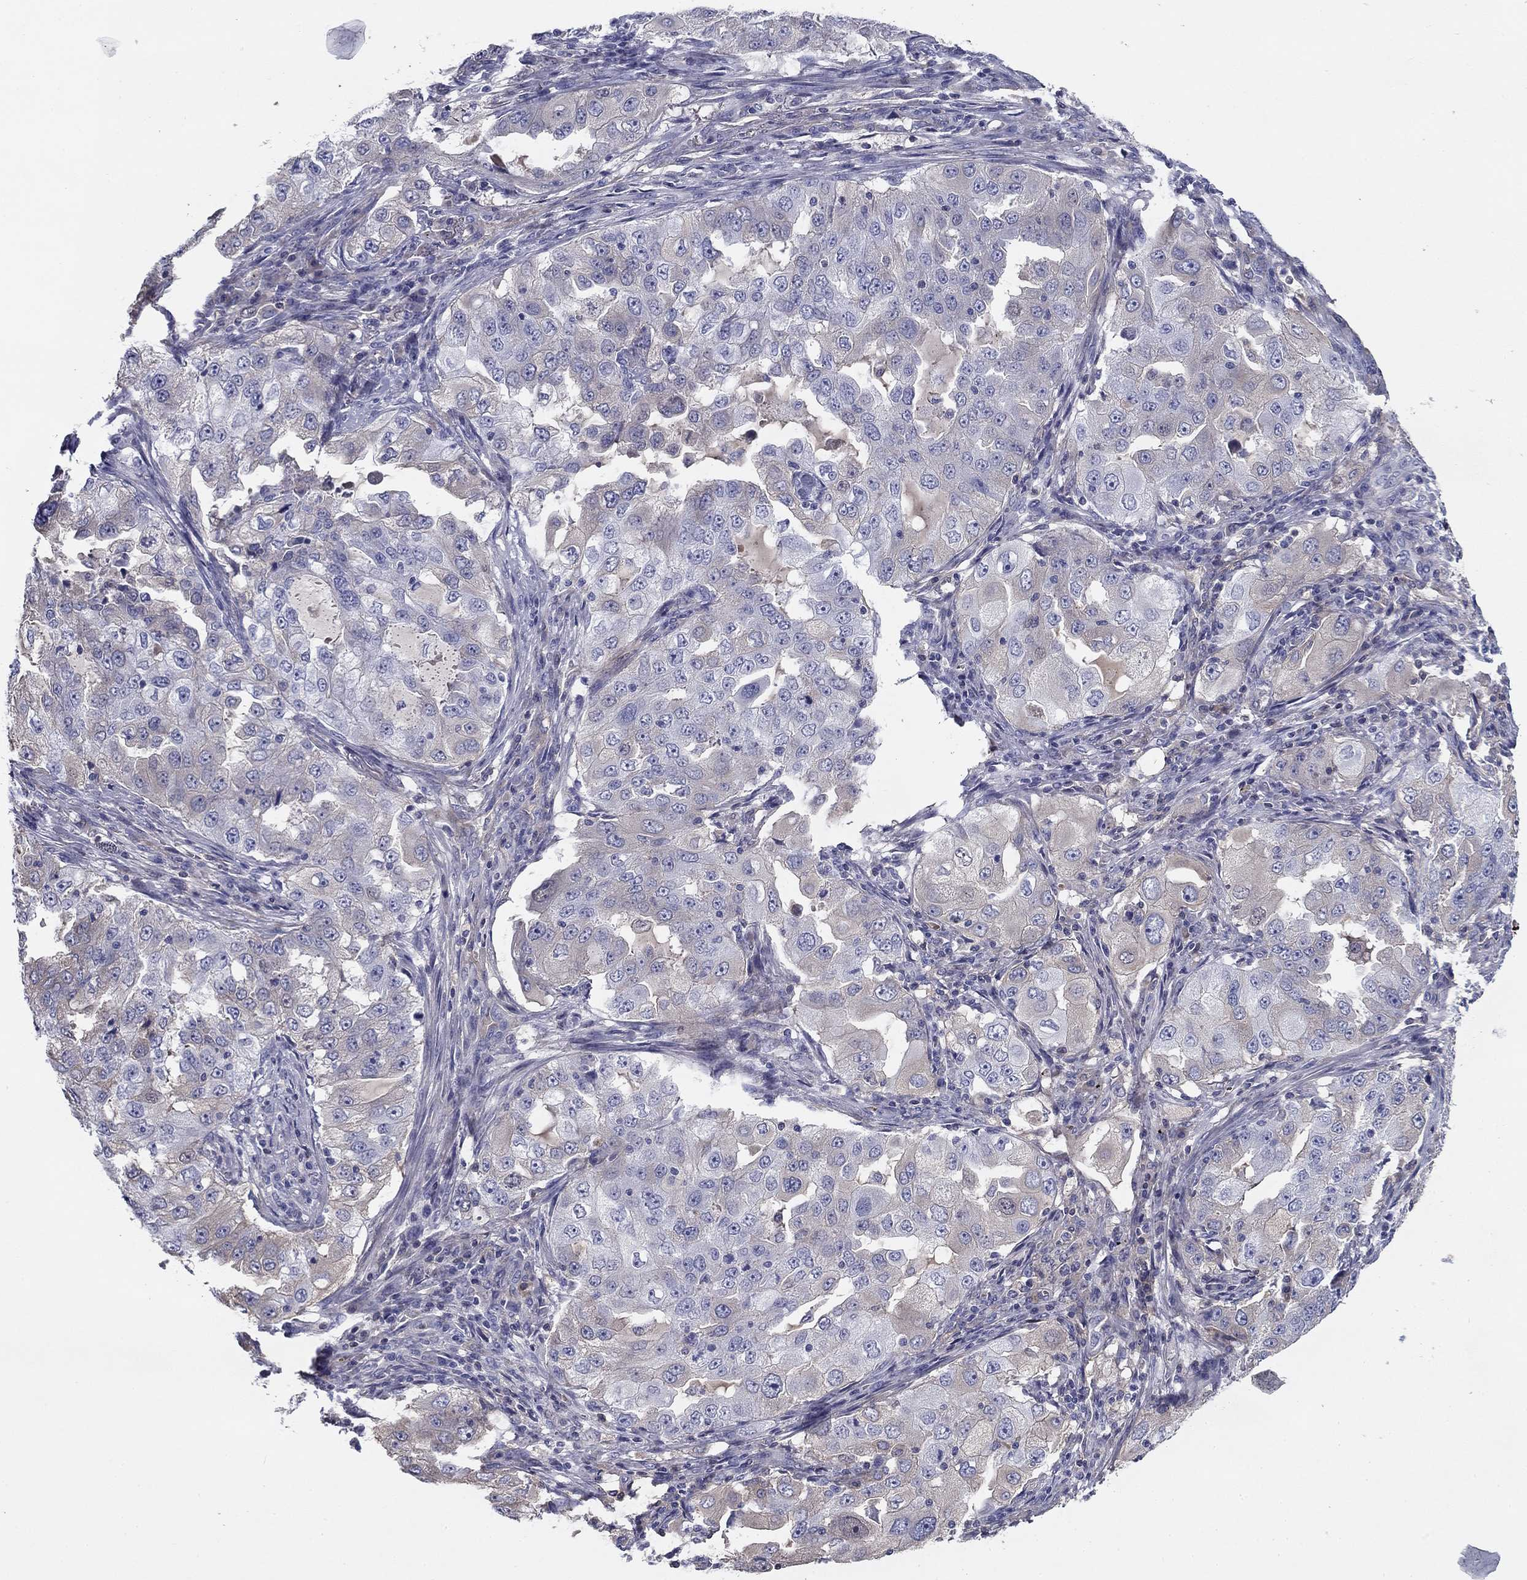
{"staining": {"intensity": "negative", "quantity": "none", "location": "none"}, "tissue": "lung cancer", "cell_type": "Tumor cells", "image_type": "cancer", "snomed": [{"axis": "morphology", "description": "Adenocarcinoma, NOS"}, {"axis": "topography", "description": "Lung"}], "caption": "Lung adenocarcinoma was stained to show a protein in brown. There is no significant staining in tumor cells.", "gene": "CPLX4", "patient": {"sex": "female", "age": 61}}